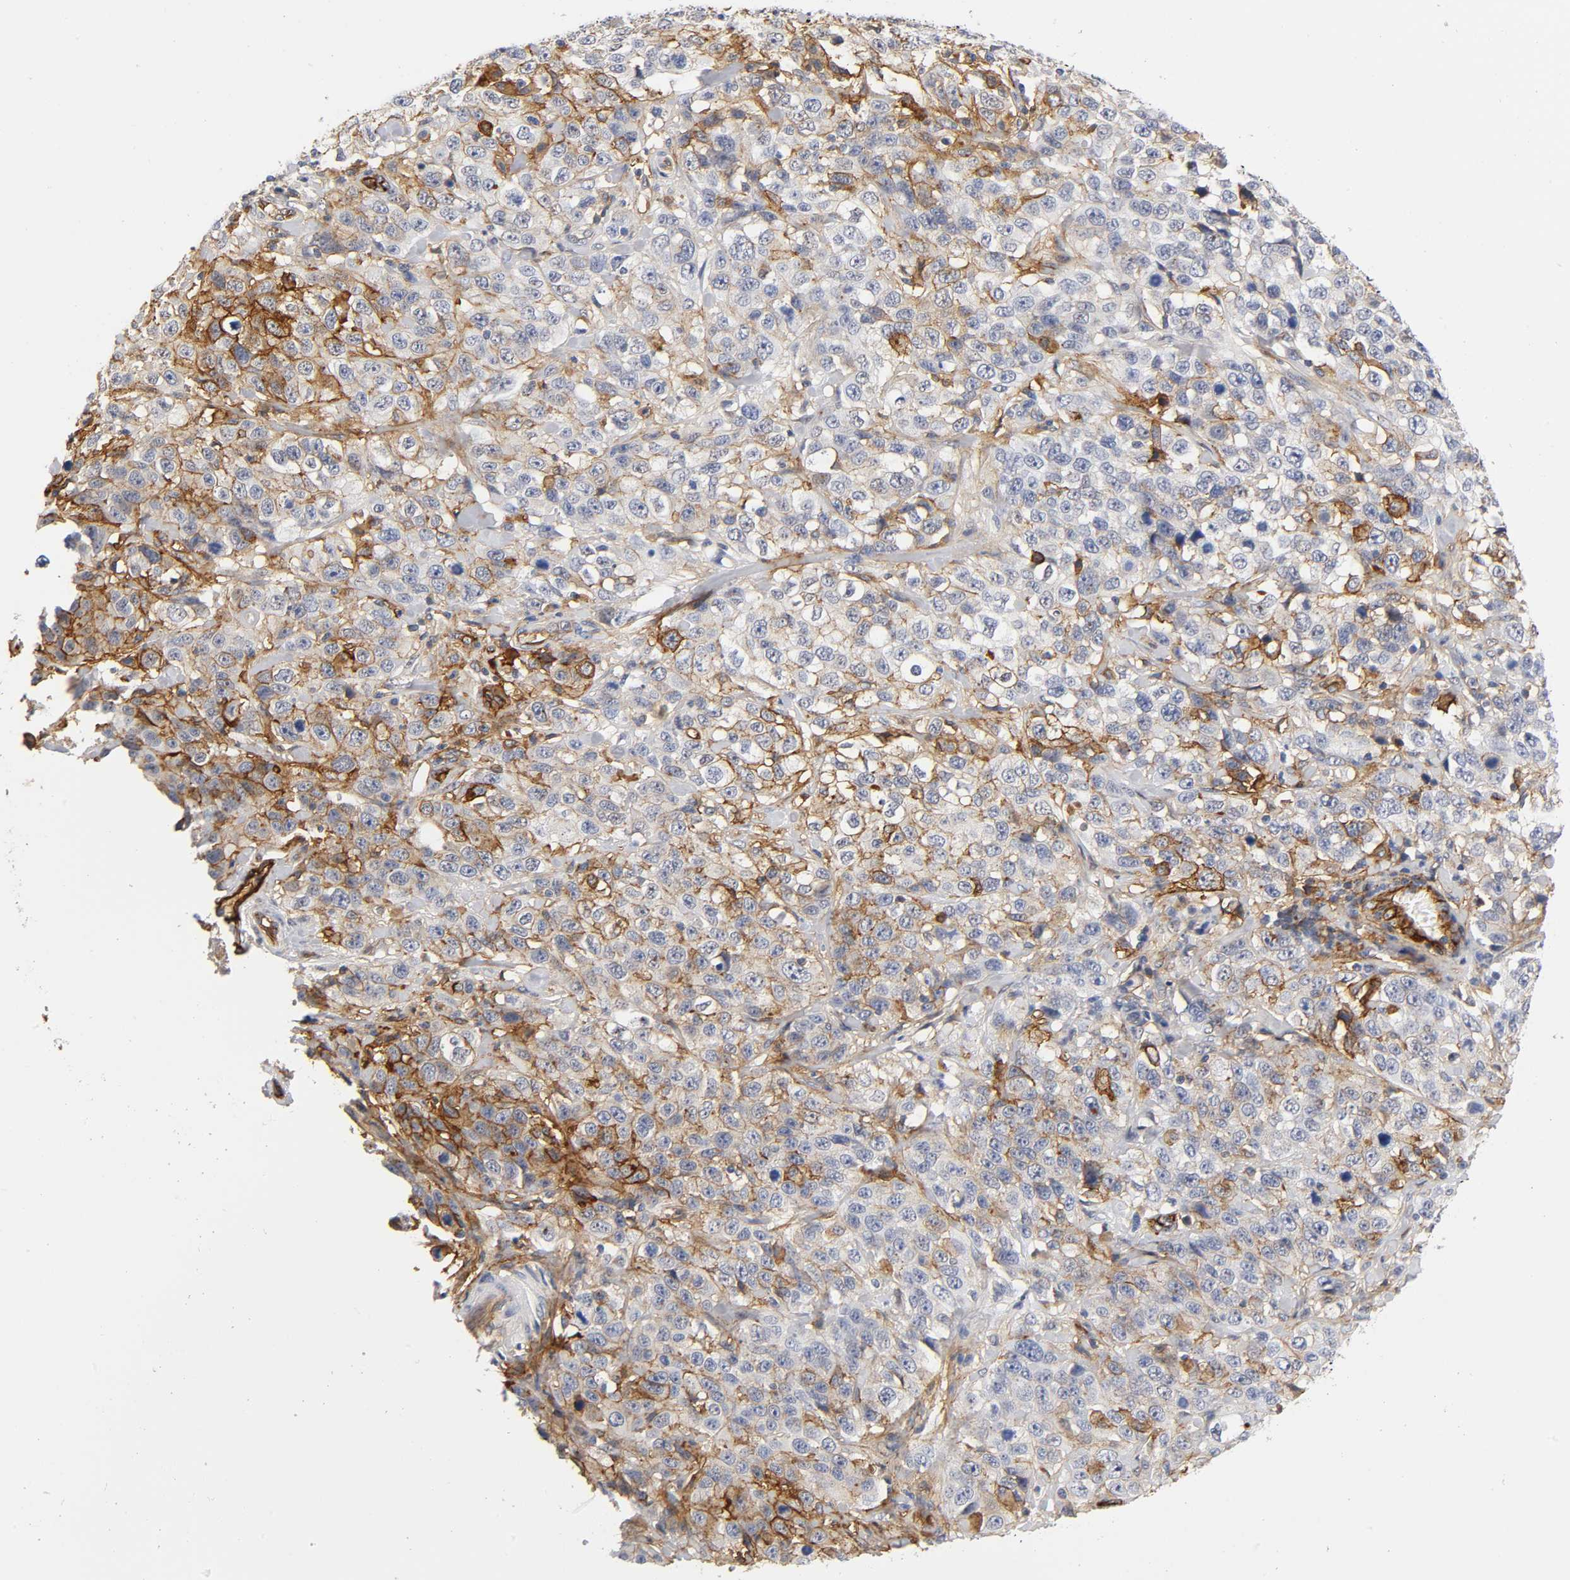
{"staining": {"intensity": "strong", "quantity": "25%-75%", "location": "cytoplasmic/membranous"}, "tissue": "stomach cancer", "cell_type": "Tumor cells", "image_type": "cancer", "snomed": [{"axis": "morphology", "description": "Normal tissue, NOS"}, {"axis": "morphology", "description": "Adenocarcinoma, NOS"}, {"axis": "topography", "description": "Stomach"}], "caption": "Protein positivity by immunohistochemistry displays strong cytoplasmic/membranous expression in about 25%-75% of tumor cells in stomach adenocarcinoma.", "gene": "ICAM1", "patient": {"sex": "male", "age": 48}}